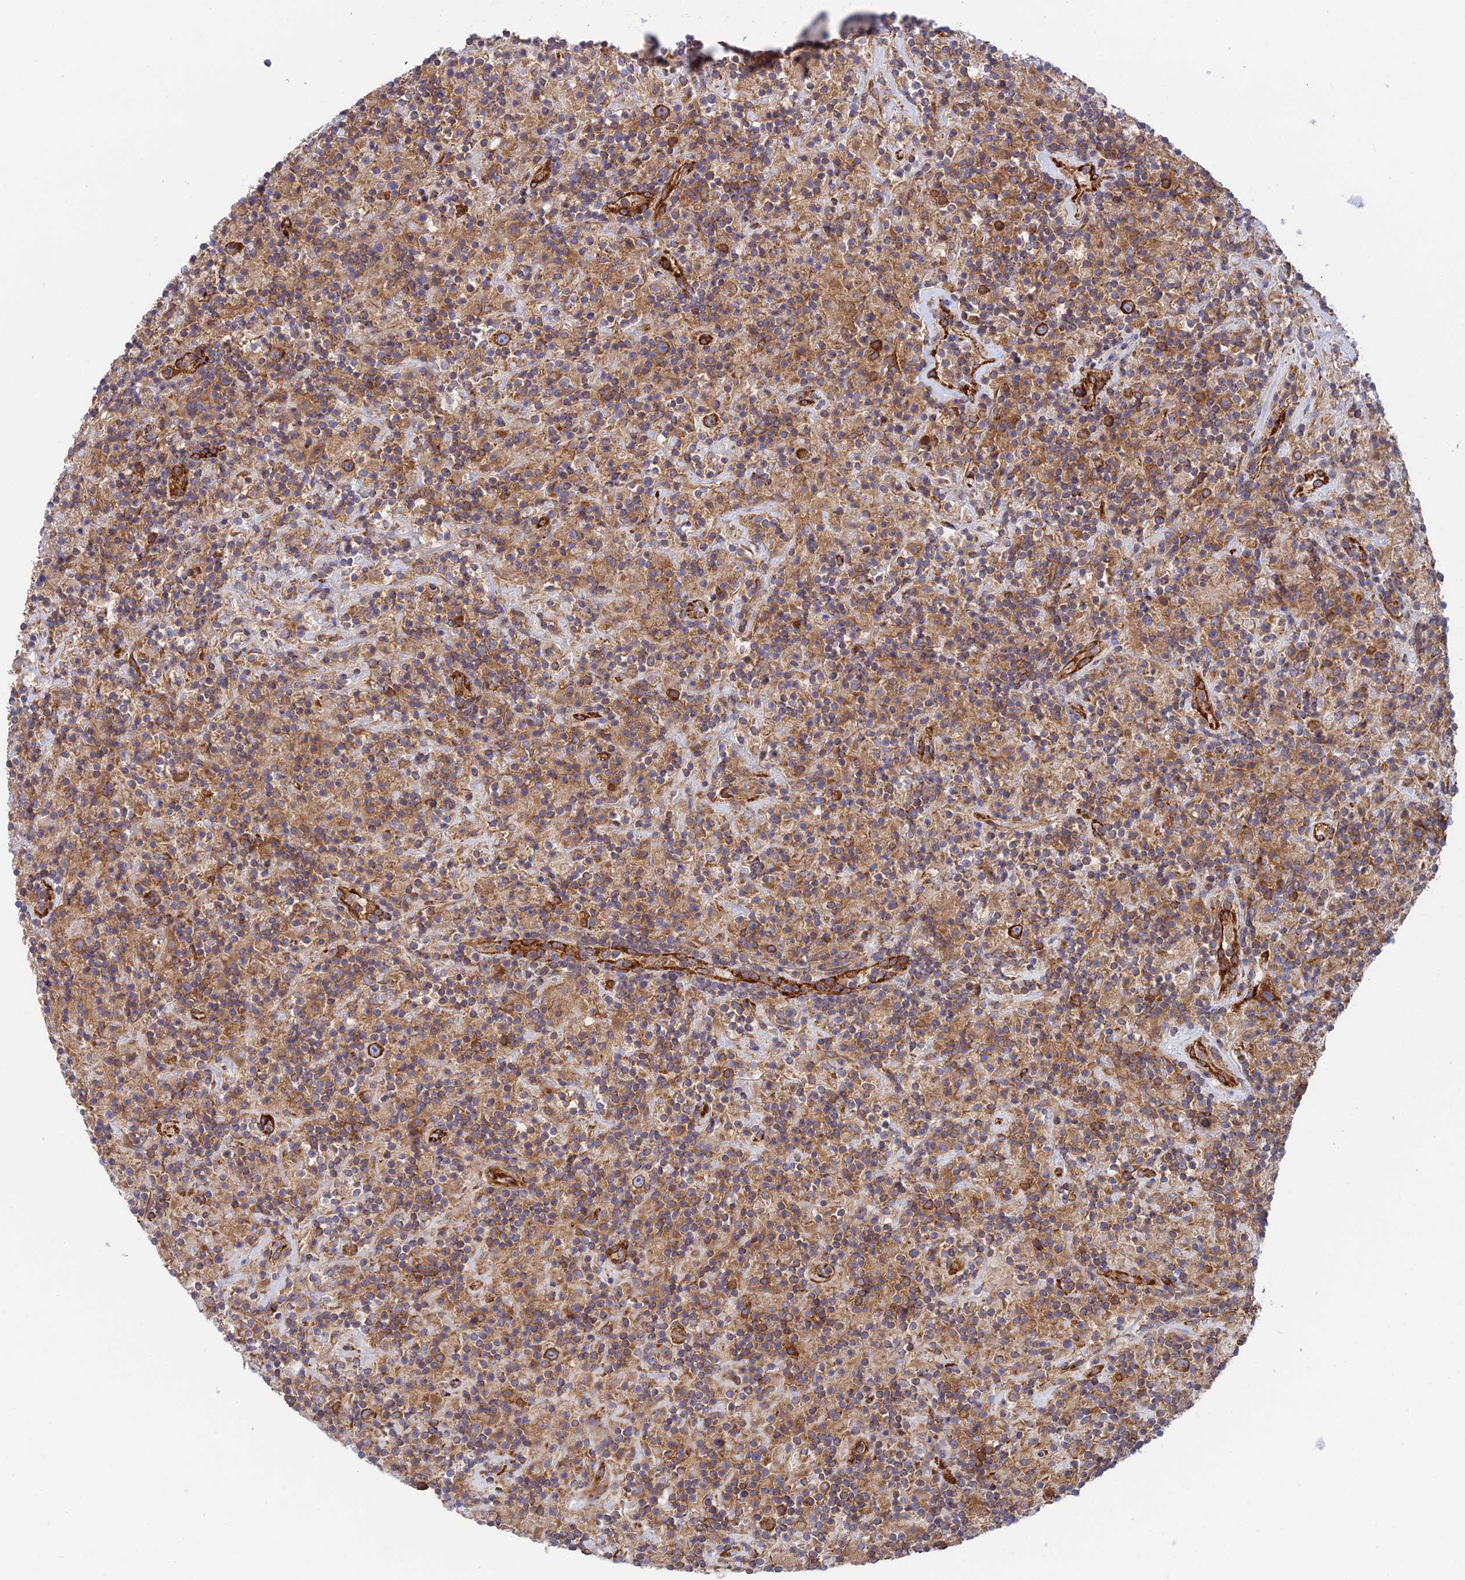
{"staining": {"intensity": "strong", "quantity": ">75%", "location": "cytoplasmic/membranous"}, "tissue": "lymphoma", "cell_type": "Tumor cells", "image_type": "cancer", "snomed": [{"axis": "morphology", "description": "Hodgkin's disease, NOS"}, {"axis": "topography", "description": "Lymph node"}], "caption": "Lymphoma stained for a protein reveals strong cytoplasmic/membranous positivity in tumor cells.", "gene": "CCDC69", "patient": {"sex": "male", "age": 70}}